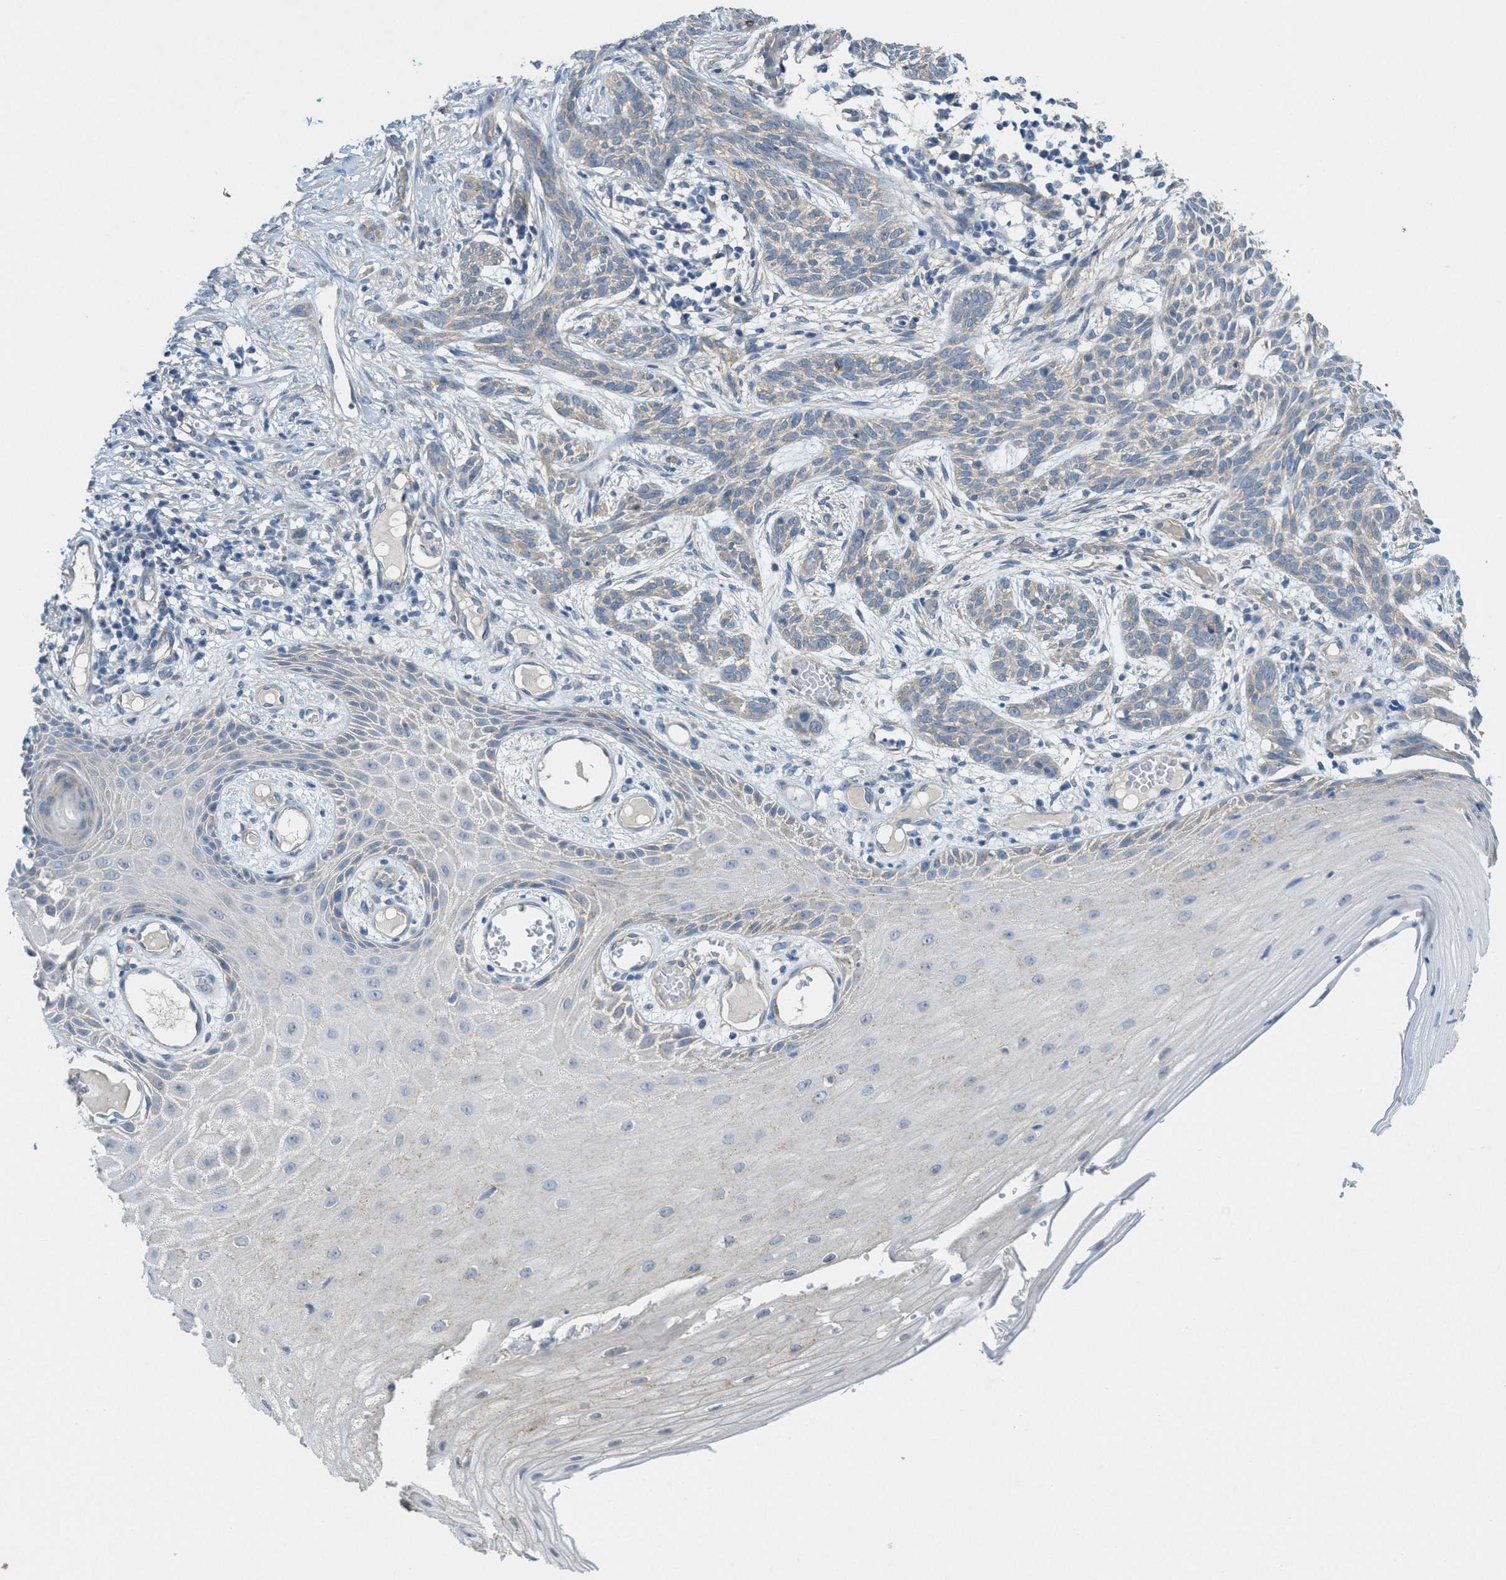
{"staining": {"intensity": "weak", "quantity": "<25%", "location": "cytoplasmic/membranous"}, "tissue": "skin cancer", "cell_type": "Tumor cells", "image_type": "cancer", "snomed": [{"axis": "morphology", "description": "Basal cell carcinoma"}, {"axis": "topography", "description": "Skin"}], "caption": "Immunohistochemistry image of human basal cell carcinoma (skin) stained for a protein (brown), which demonstrates no staining in tumor cells.", "gene": "ZFYVE9", "patient": {"sex": "female", "age": 59}}